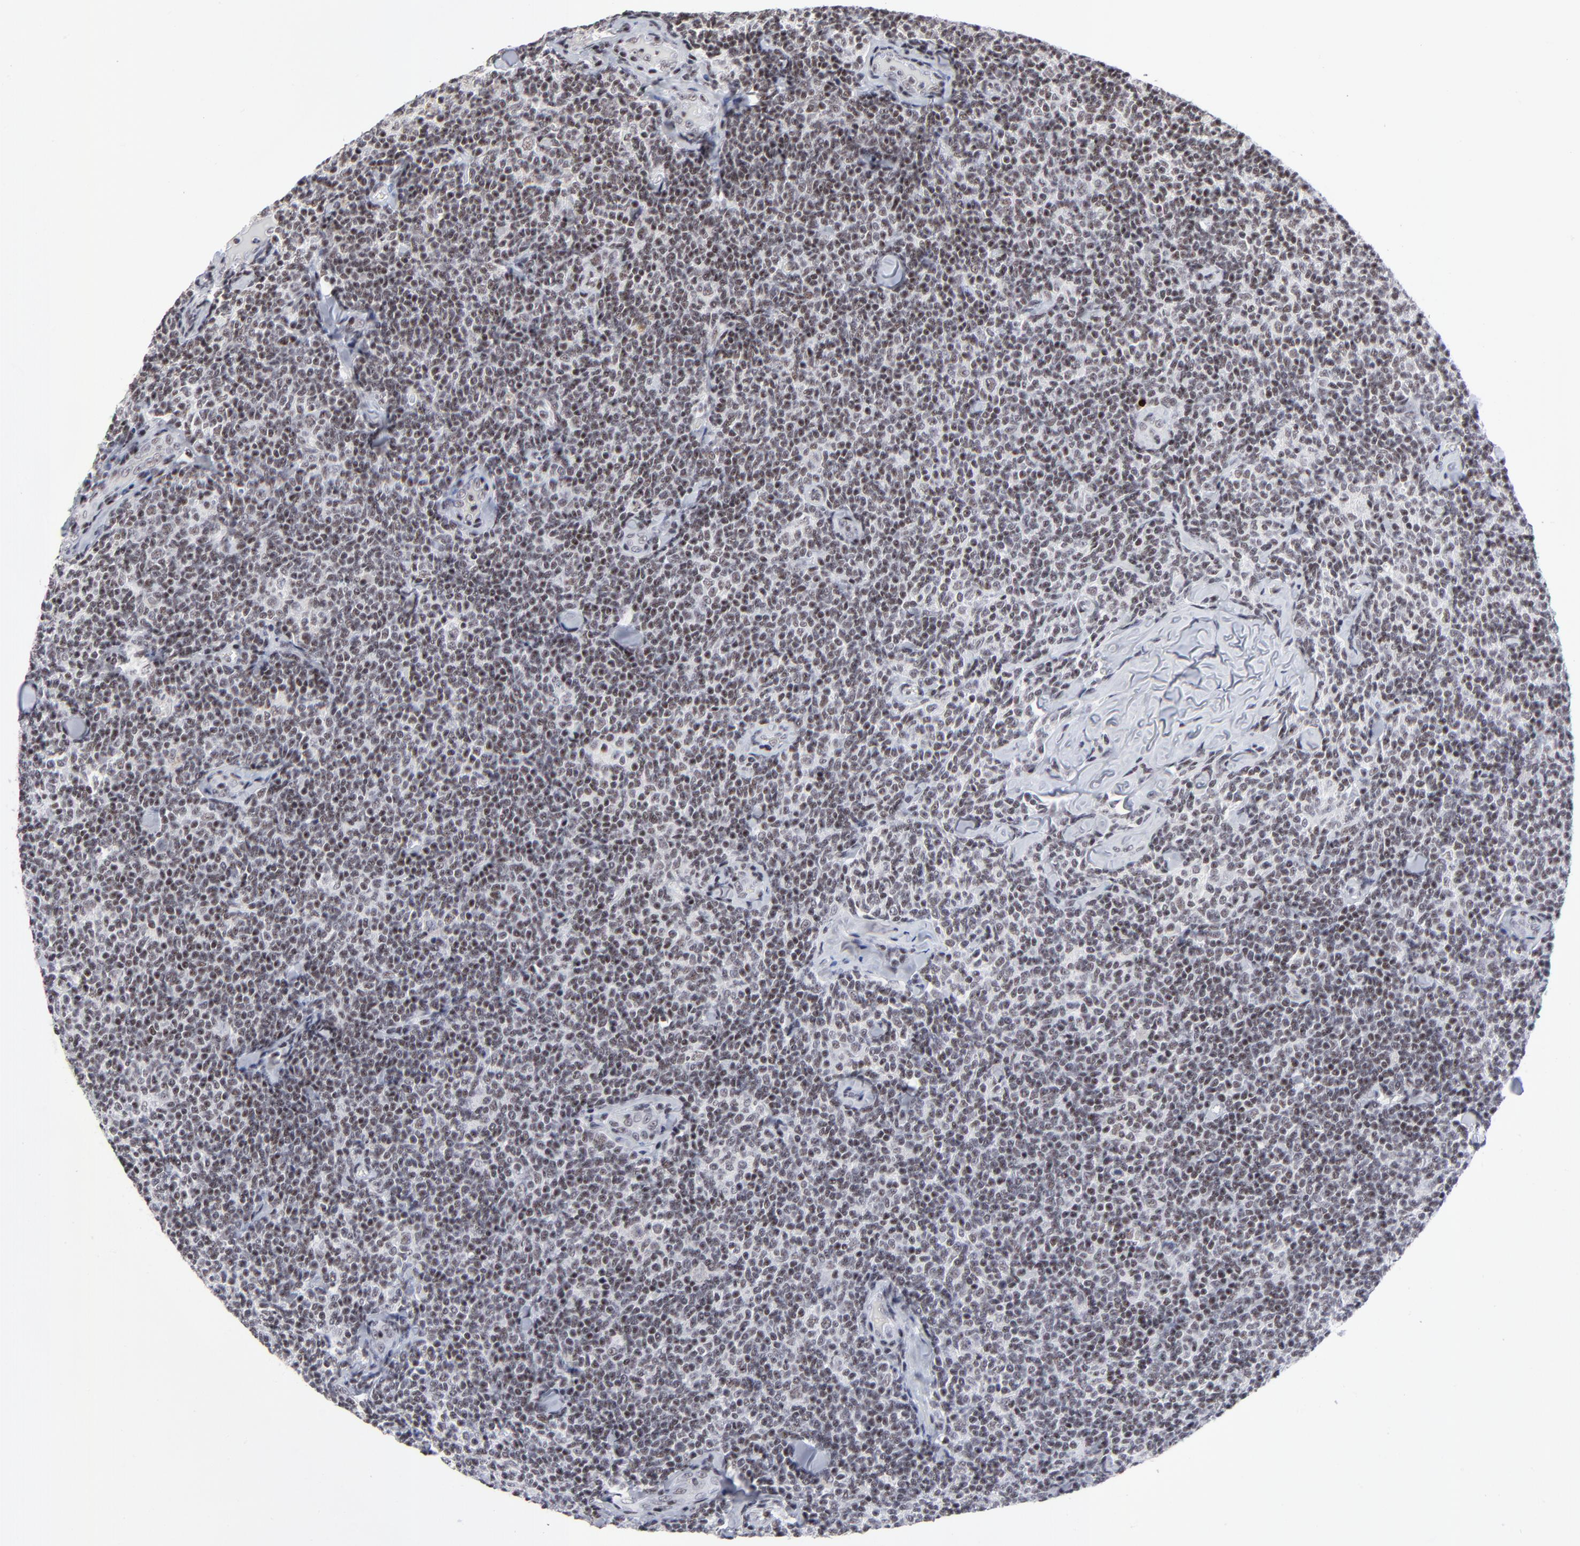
{"staining": {"intensity": "weak", "quantity": ">75%", "location": "nuclear"}, "tissue": "lymphoma", "cell_type": "Tumor cells", "image_type": "cancer", "snomed": [{"axis": "morphology", "description": "Malignant lymphoma, non-Hodgkin's type, Low grade"}, {"axis": "topography", "description": "Lymph node"}], "caption": "Human low-grade malignant lymphoma, non-Hodgkin's type stained with a protein marker reveals weak staining in tumor cells.", "gene": "SP2", "patient": {"sex": "female", "age": 56}}